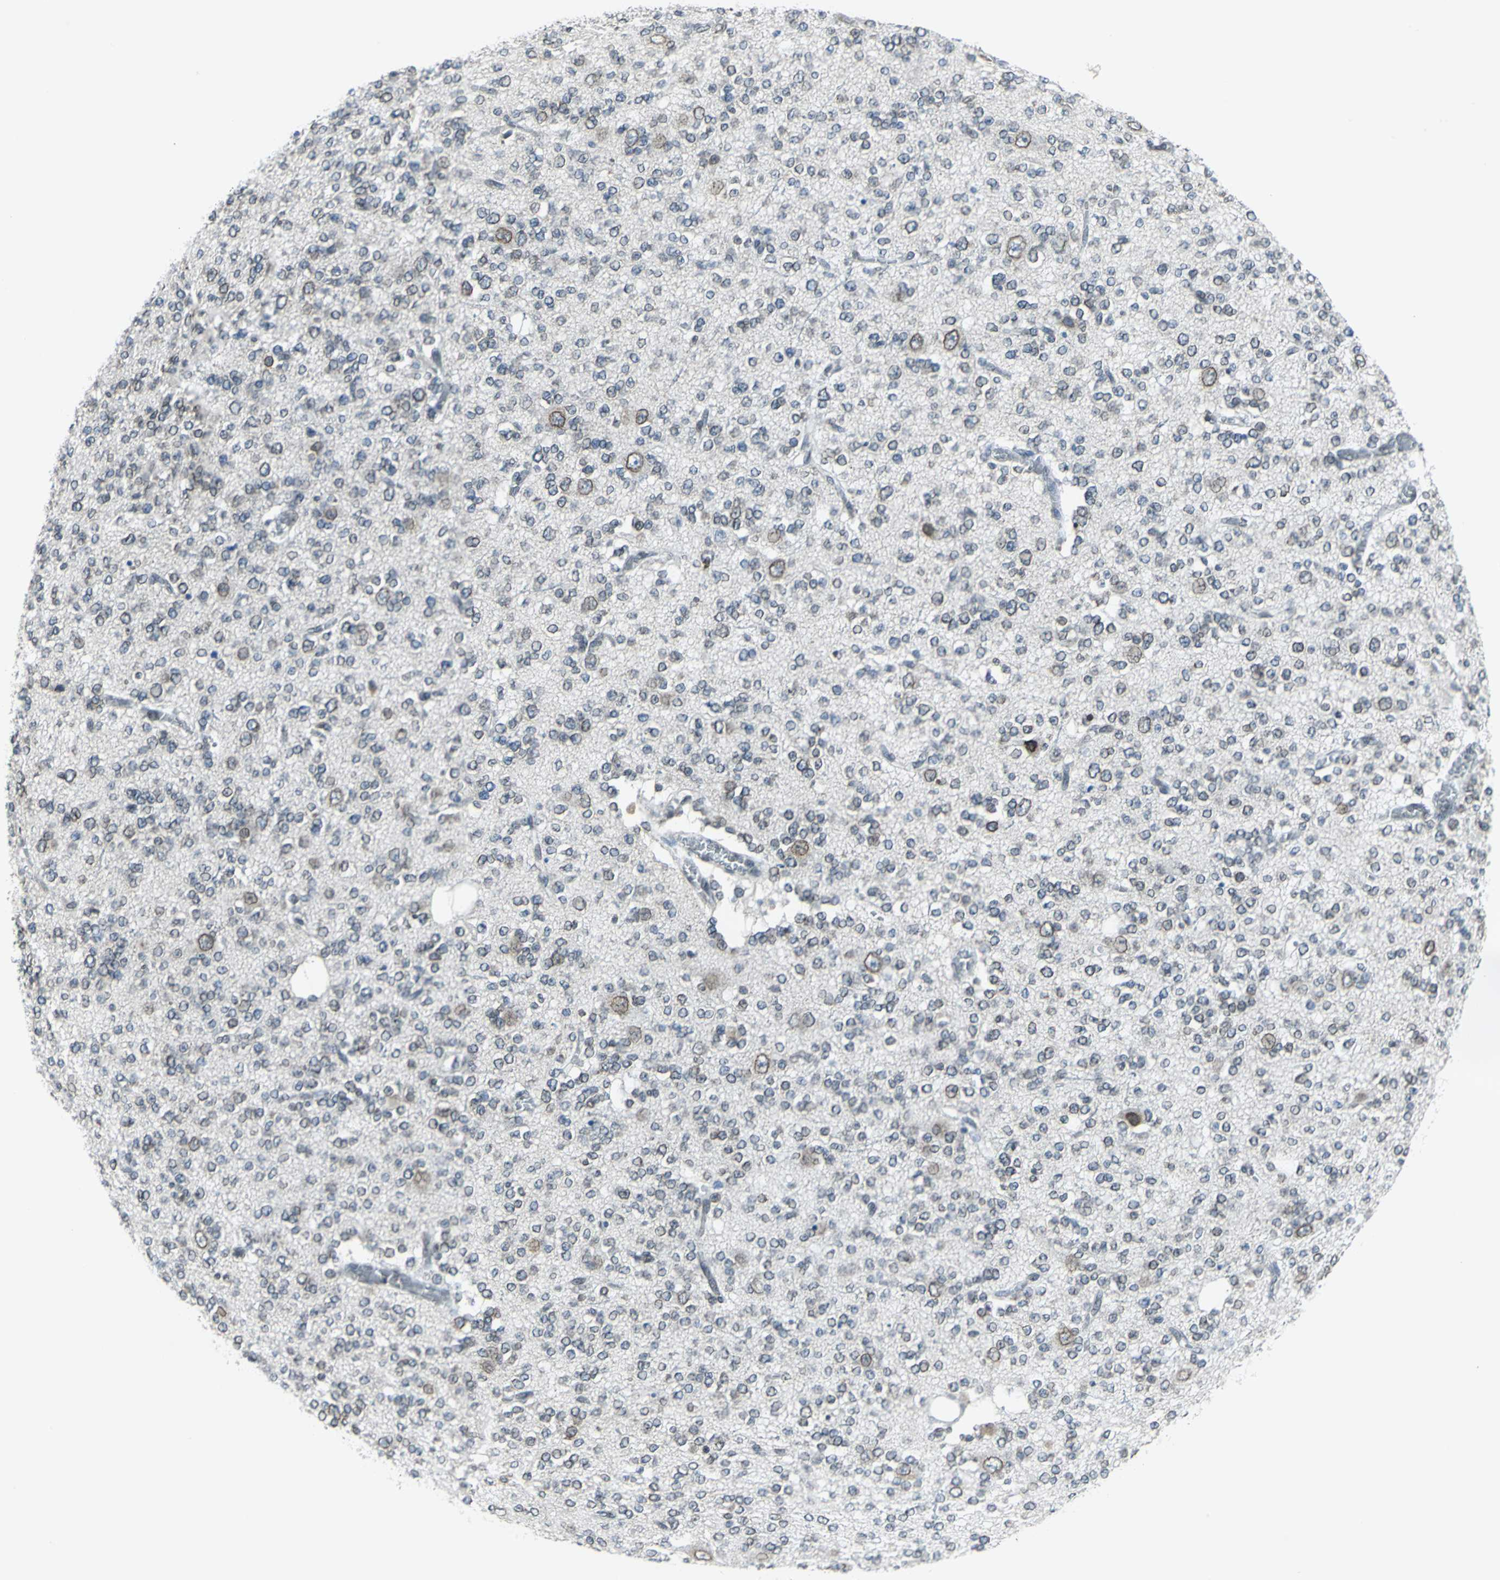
{"staining": {"intensity": "weak", "quantity": "25%-75%", "location": "cytoplasmic/membranous,nuclear"}, "tissue": "glioma", "cell_type": "Tumor cells", "image_type": "cancer", "snomed": [{"axis": "morphology", "description": "Glioma, malignant, Low grade"}, {"axis": "topography", "description": "Brain"}], "caption": "The immunohistochemical stain highlights weak cytoplasmic/membranous and nuclear expression in tumor cells of glioma tissue.", "gene": "SNUPN", "patient": {"sex": "male", "age": 38}}